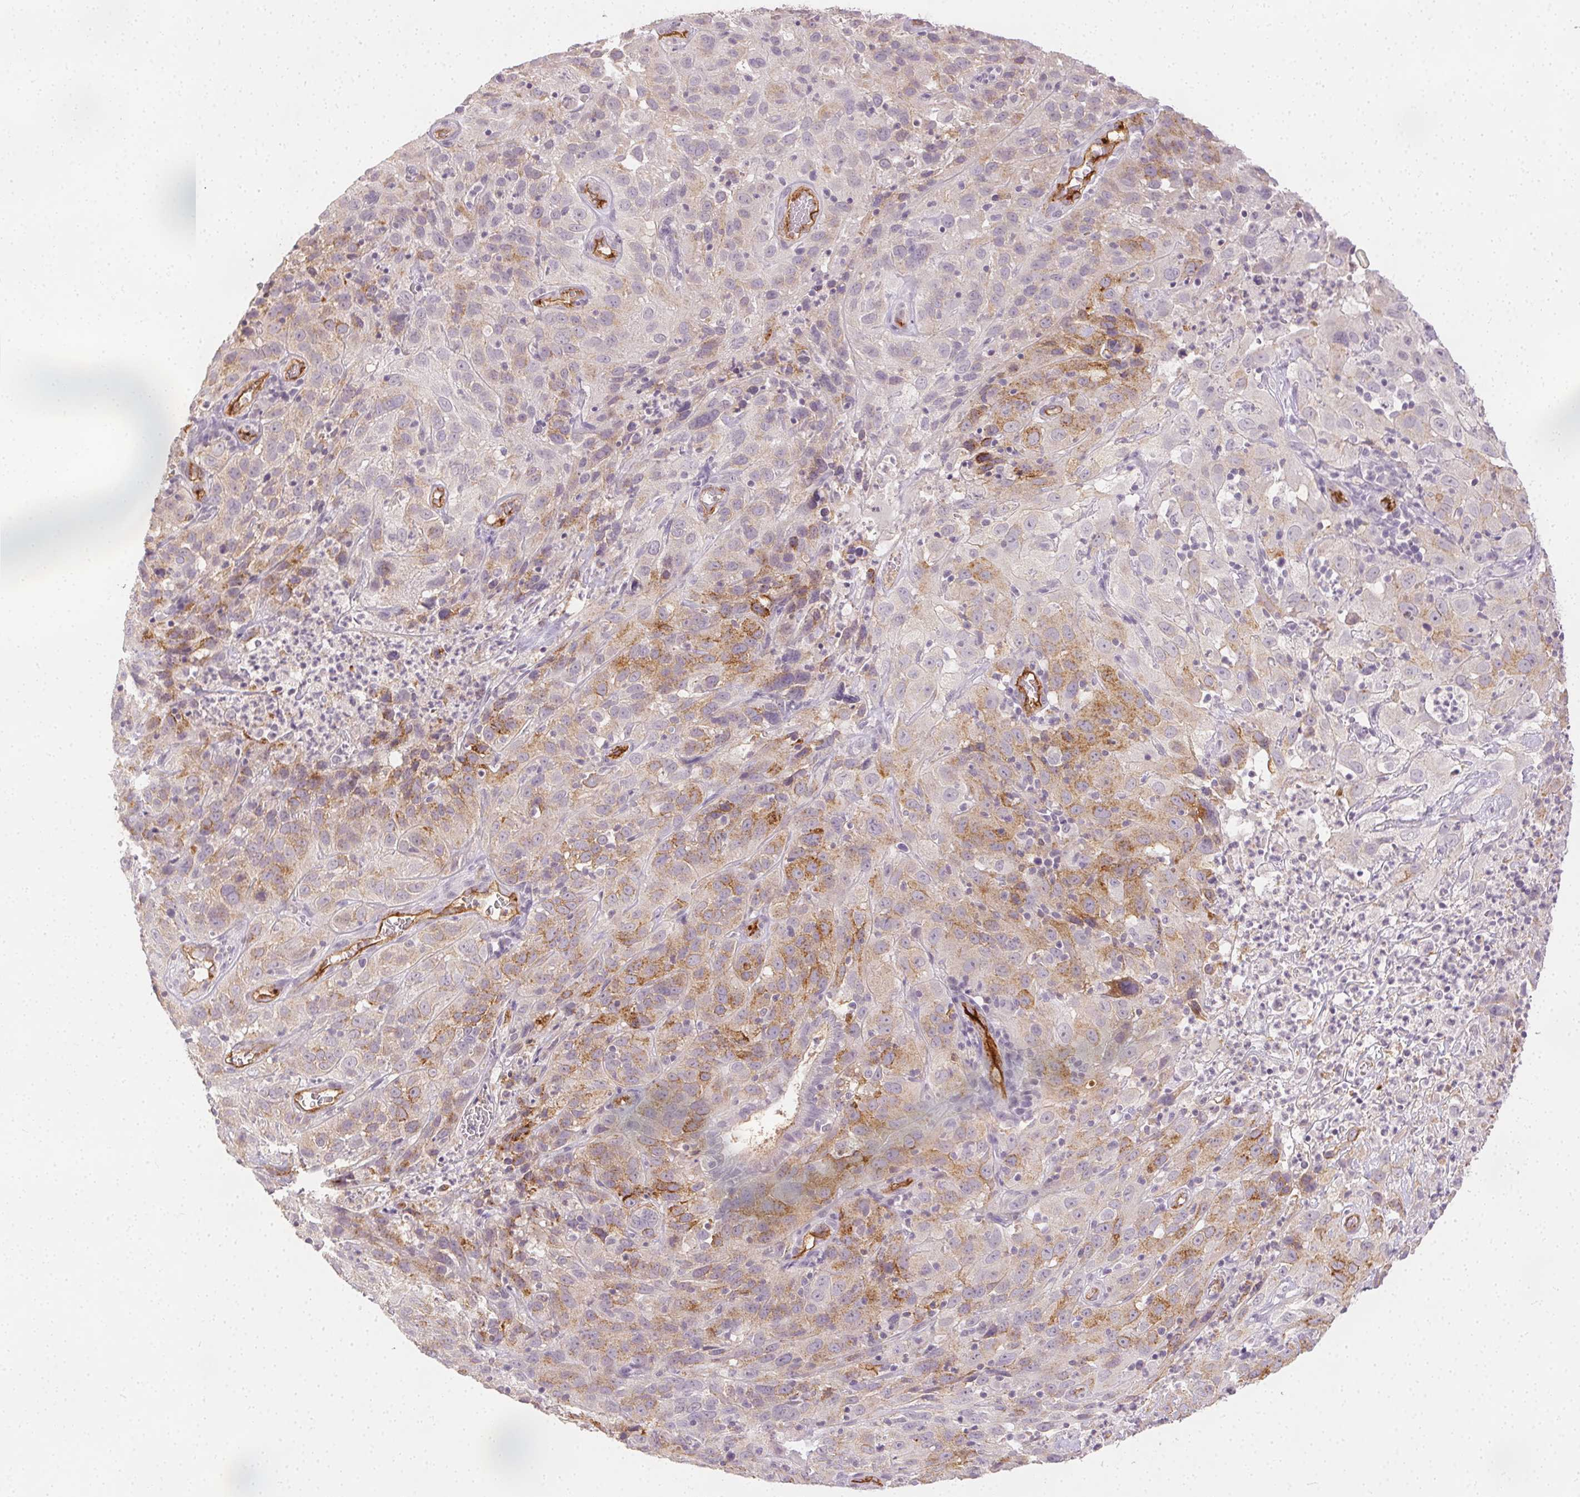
{"staining": {"intensity": "moderate", "quantity": "<25%", "location": "cytoplasmic/membranous"}, "tissue": "cervical cancer", "cell_type": "Tumor cells", "image_type": "cancer", "snomed": [{"axis": "morphology", "description": "Squamous cell carcinoma, NOS"}, {"axis": "topography", "description": "Cervix"}], "caption": "Immunohistochemical staining of human cervical cancer exhibits low levels of moderate cytoplasmic/membranous protein expression in approximately <25% of tumor cells.", "gene": "PODXL", "patient": {"sex": "female", "age": 32}}